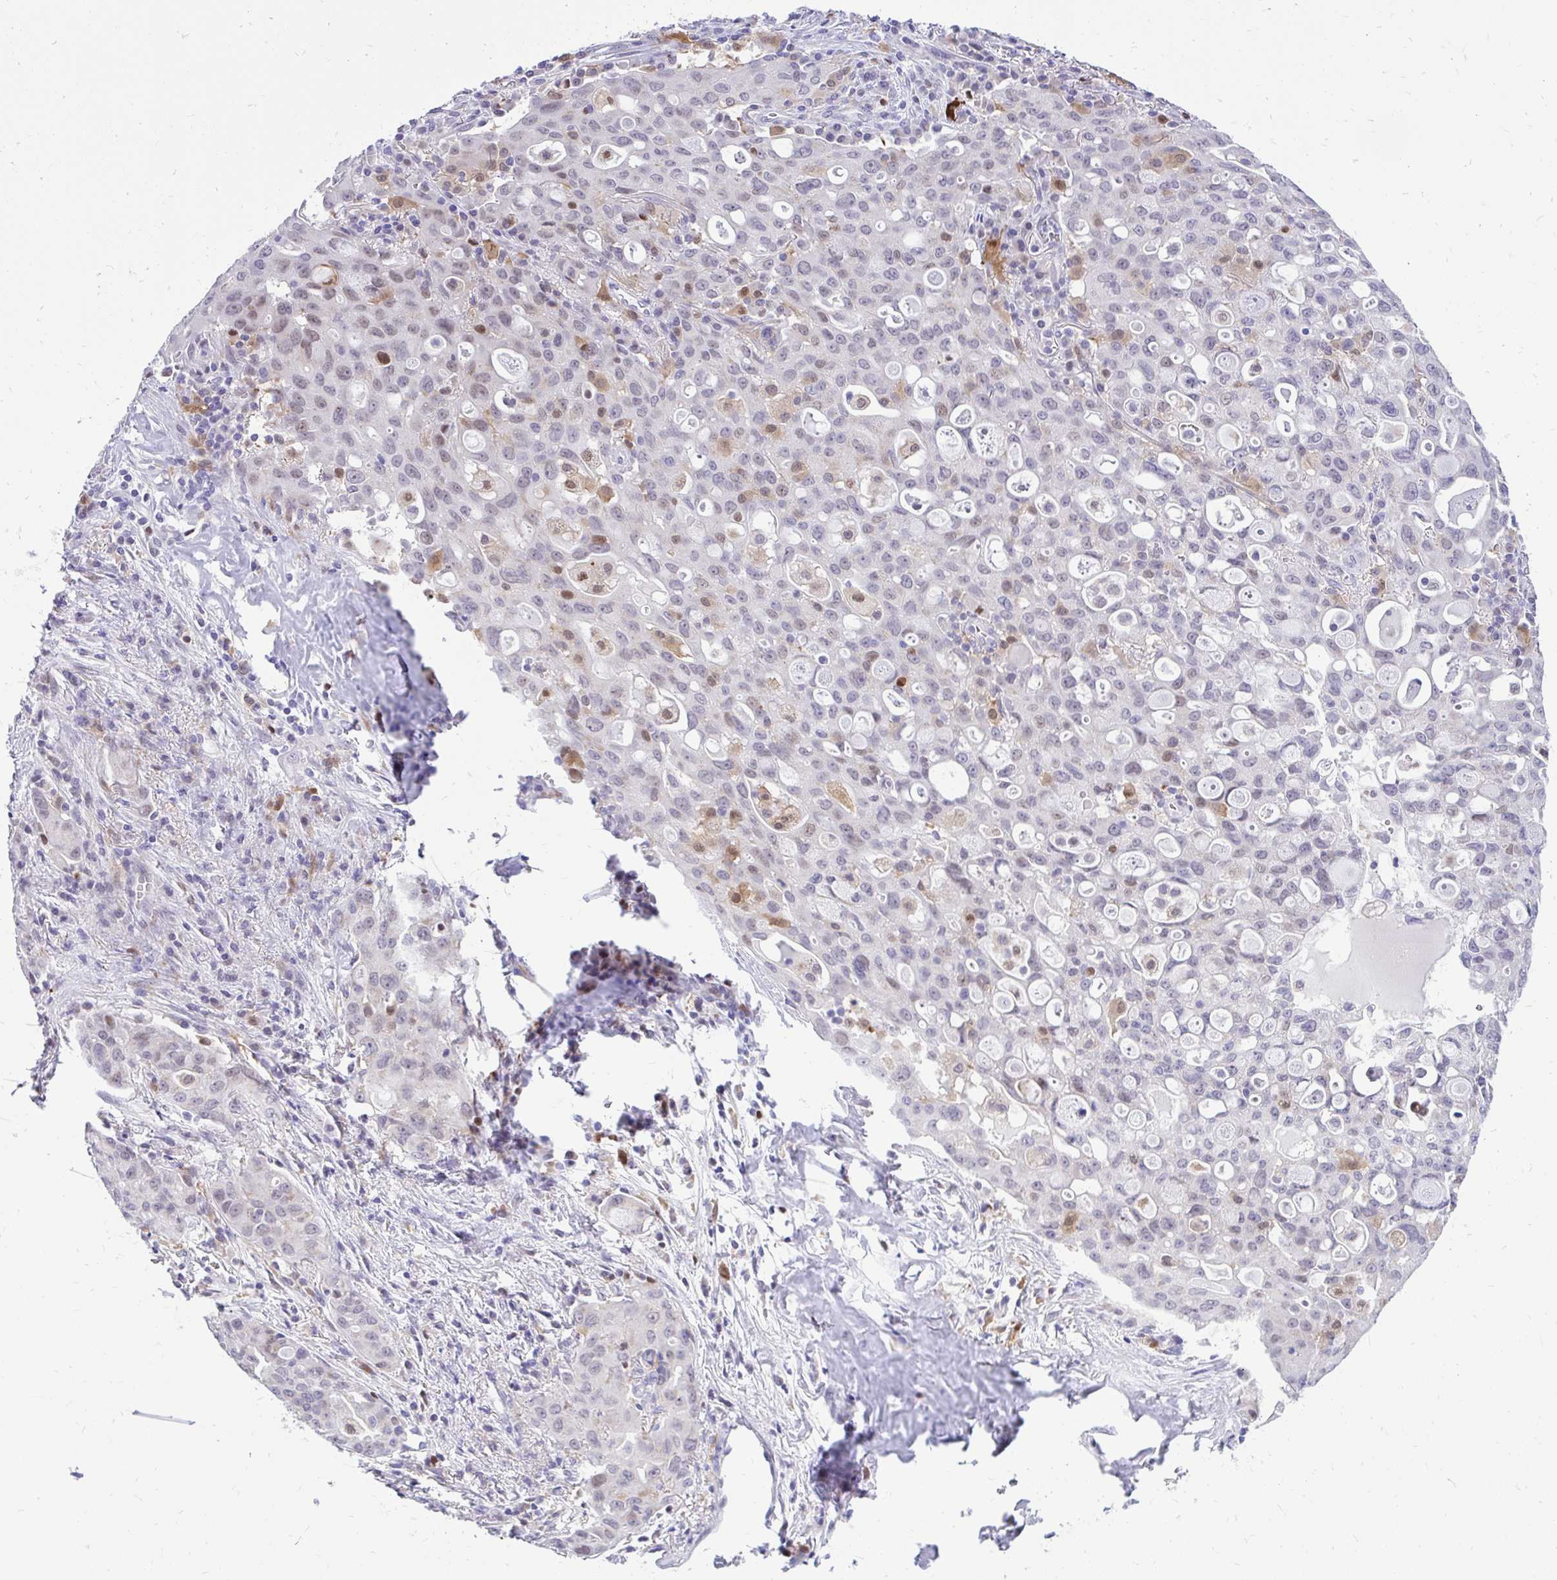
{"staining": {"intensity": "weak", "quantity": "25%-75%", "location": "nuclear"}, "tissue": "lung cancer", "cell_type": "Tumor cells", "image_type": "cancer", "snomed": [{"axis": "morphology", "description": "Adenocarcinoma, NOS"}, {"axis": "topography", "description": "Lung"}], "caption": "Immunohistochemistry (DAB (3,3'-diaminobenzidine)) staining of lung adenocarcinoma reveals weak nuclear protein expression in approximately 25%-75% of tumor cells.", "gene": "GLB1L2", "patient": {"sex": "female", "age": 44}}